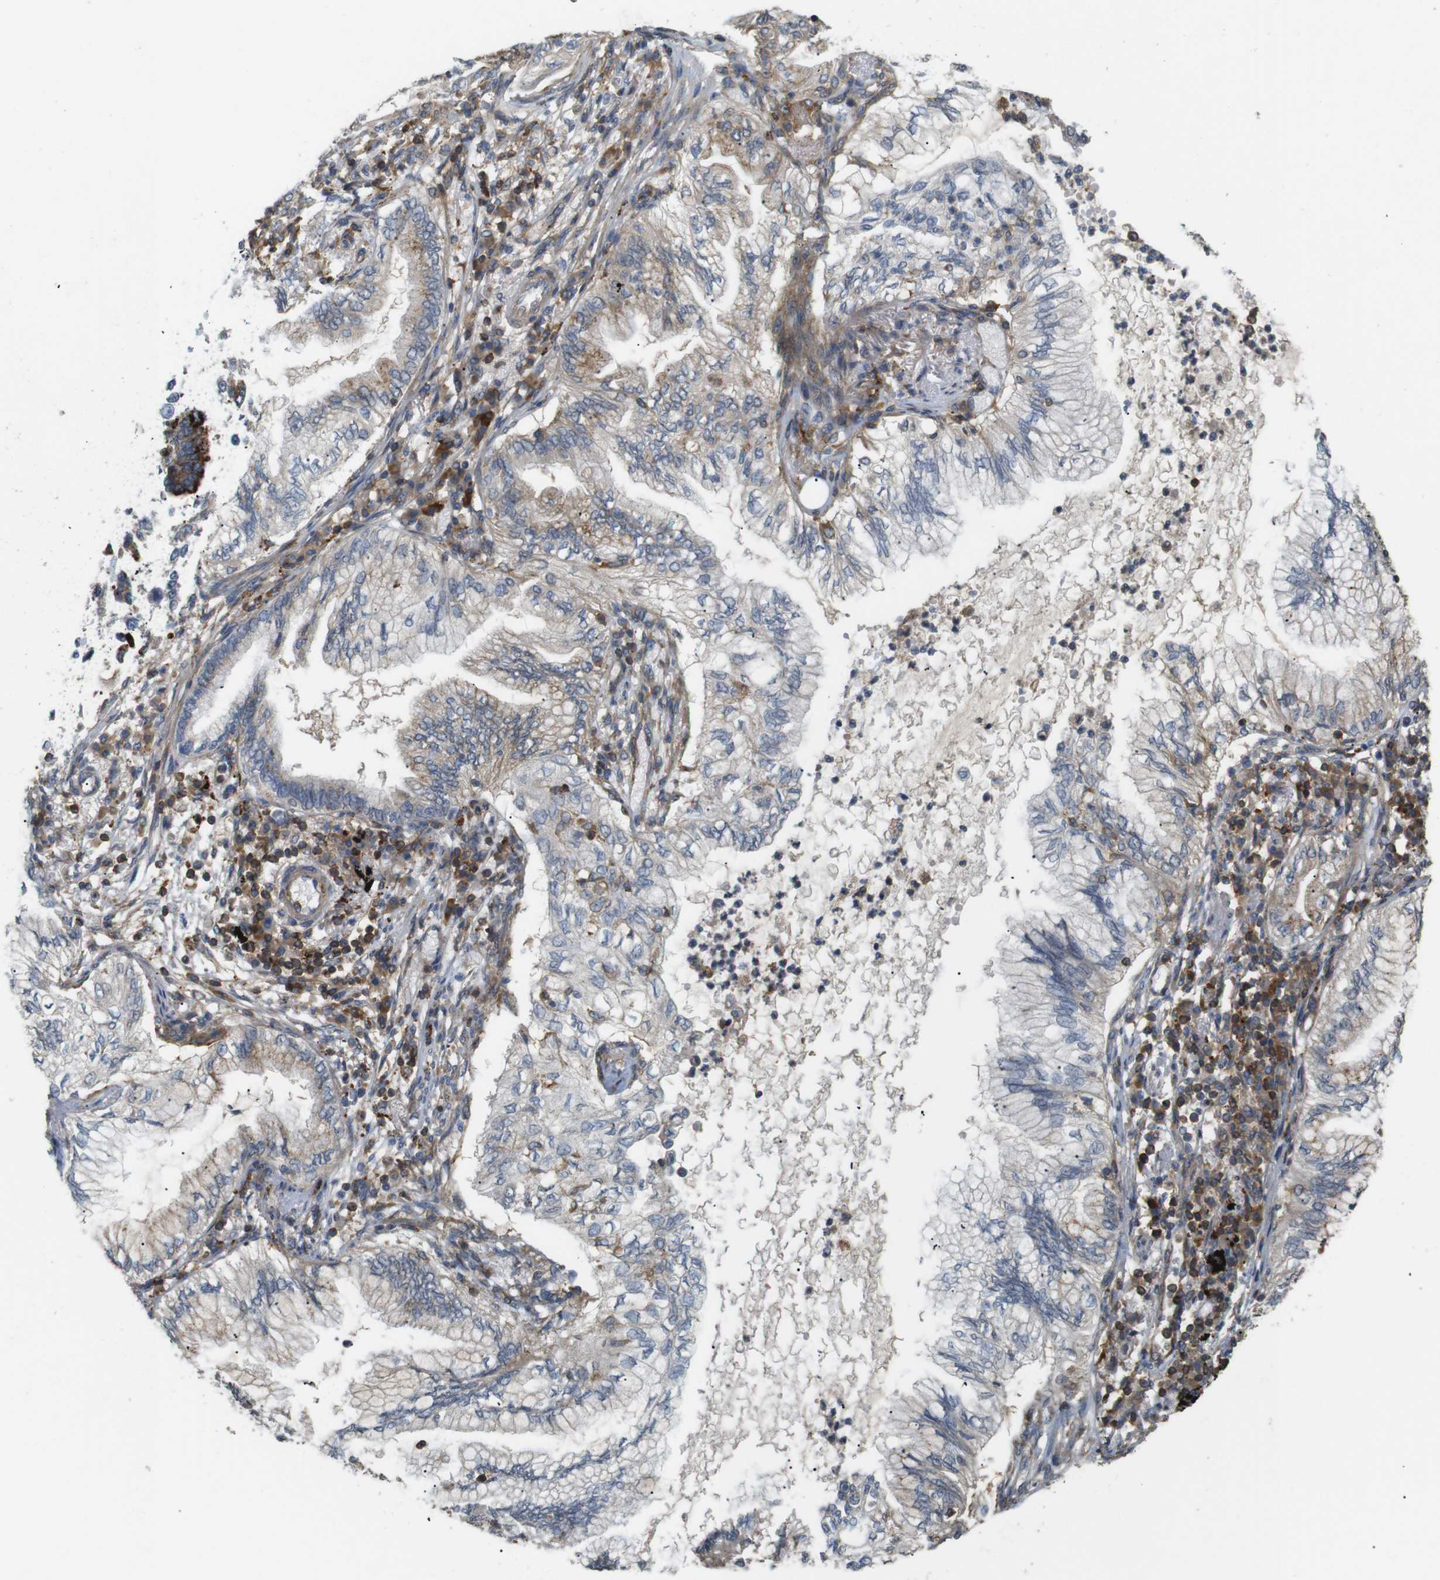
{"staining": {"intensity": "weak", "quantity": "25%-75%", "location": "cytoplasmic/membranous"}, "tissue": "lung cancer", "cell_type": "Tumor cells", "image_type": "cancer", "snomed": [{"axis": "morphology", "description": "Normal tissue, NOS"}, {"axis": "morphology", "description": "Adenocarcinoma, NOS"}, {"axis": "topography", "description": "Bronchus"}, {"axis": "topography", "description": "Lung"}], "caption": "The image shows staining of lung cancer, revealing weak cytoplasmic/membranous protein positivity (brown color) within tumor cells.", "gene": "KSR1", "patient": {"sex": "female", "age": 70}}